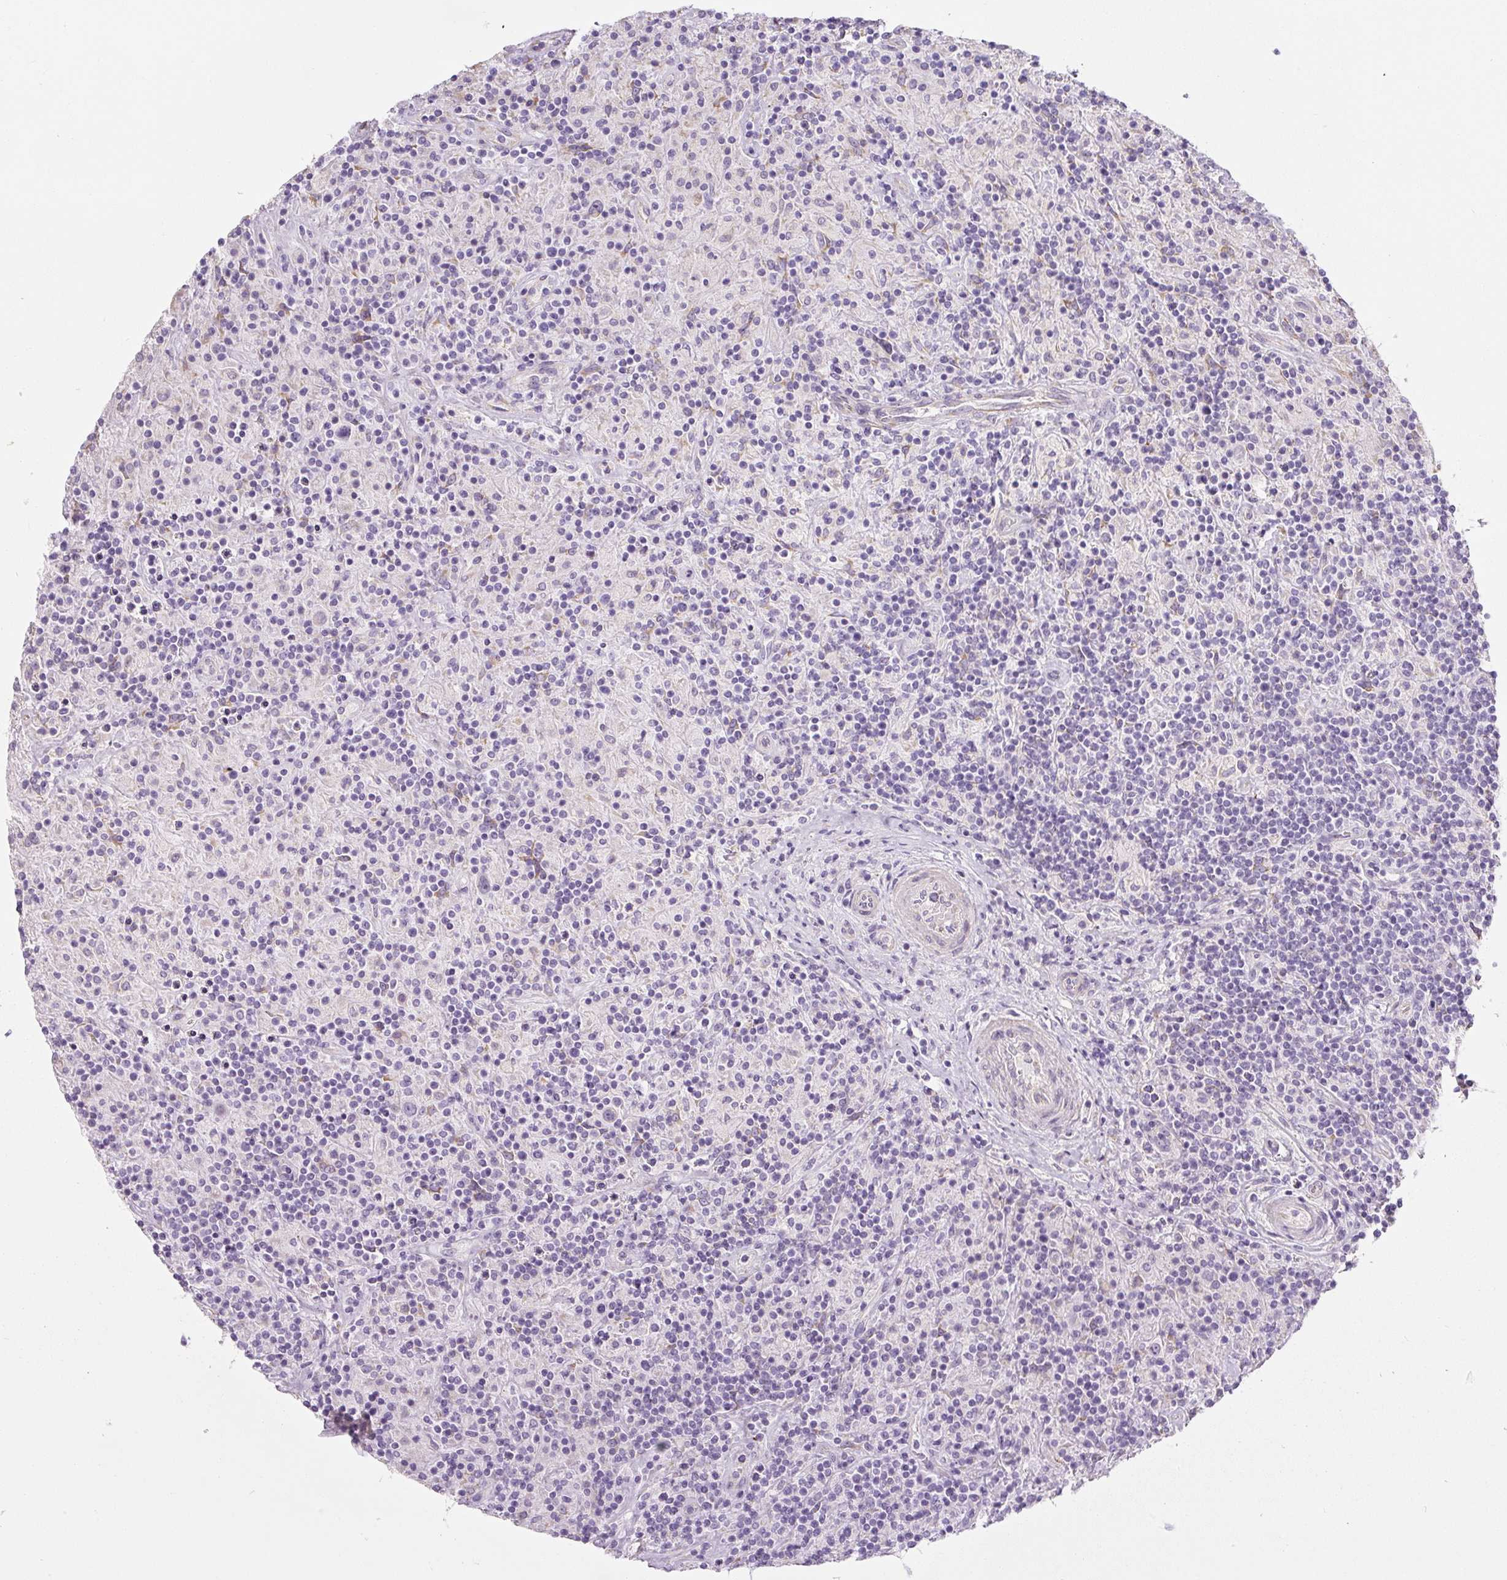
{"staining": {"intensity": "negative", "quantity": "none", "location": "none"}, "tissue": "lymphoma", "cell_type": "Tumor cells", "image_type": "cancer", "snomed": [{"axis": "morphology", "description": "Hodgkin's disease, NOS"}, {"axis": "topography", "description": "Lymph node"}], "caption": "Immunohistochemistry (IHC) histopathology image of neoplastic tissue: lymphoma stained with DAB displays no significant protein positivity in tumor cells. (Brightfield microscopy of DAB IHC at high magnification).", "gene": "PWWP3B", "patient": {"sex": "male", "age": 70}}